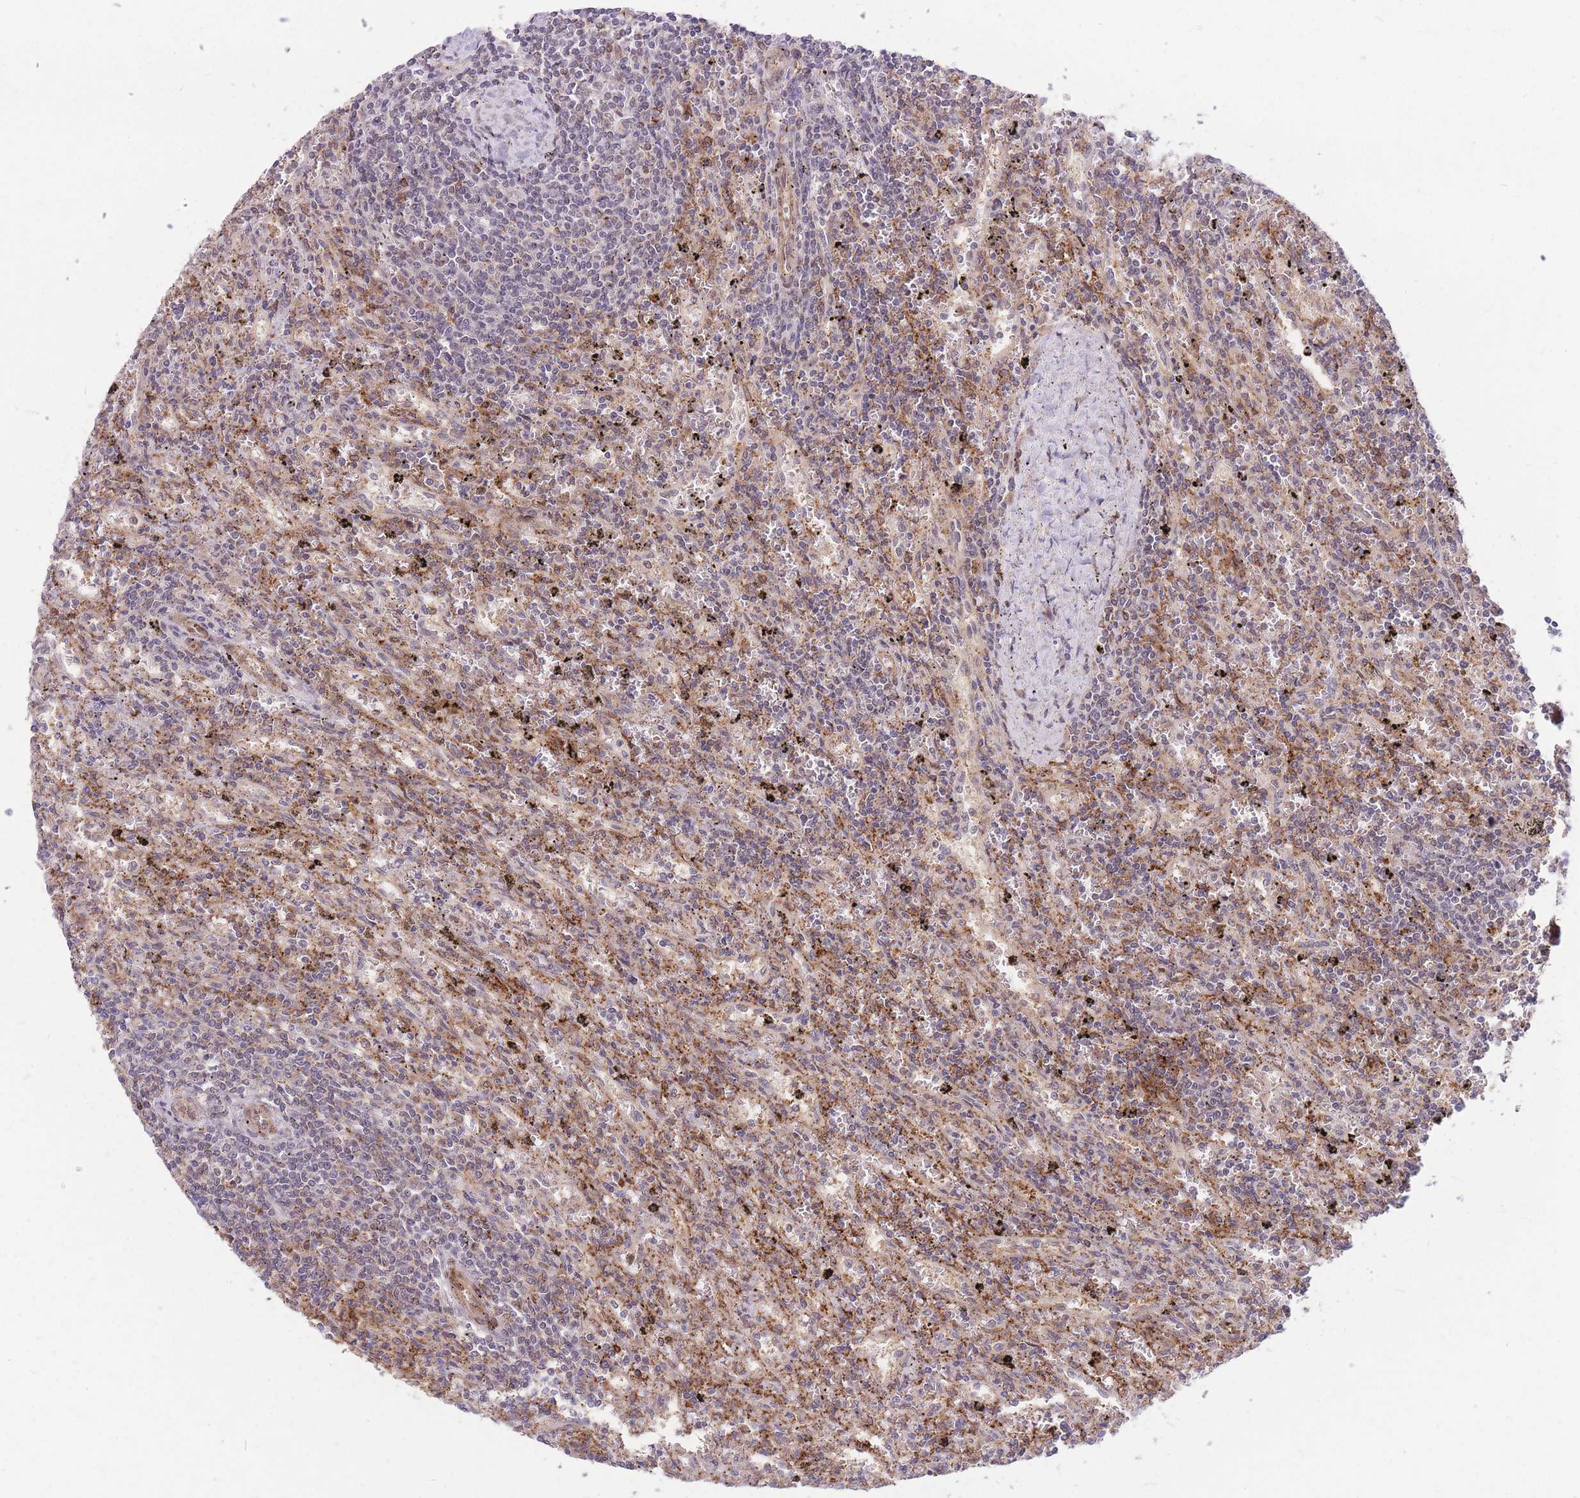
{"staining": {"intensity": "negative", "quantity": "none", "location": "none"}, "tissue": "lymphoma", "cell_type": "Tumor cells", "image_type": "cancer", "snomed": [{"axis": "morphology", "description": "Malignant lymphoma, non-Hodgkin's type, Low grade"}, {"axis": "topography", "description": "Spleen"}], "caption": "There is no significant staining in tumor cells of malignant lymphoma, non-Hodgkin's type (low-grade).", "gene": "TCF20", "patient": {"sex": "male", "age": 76}}